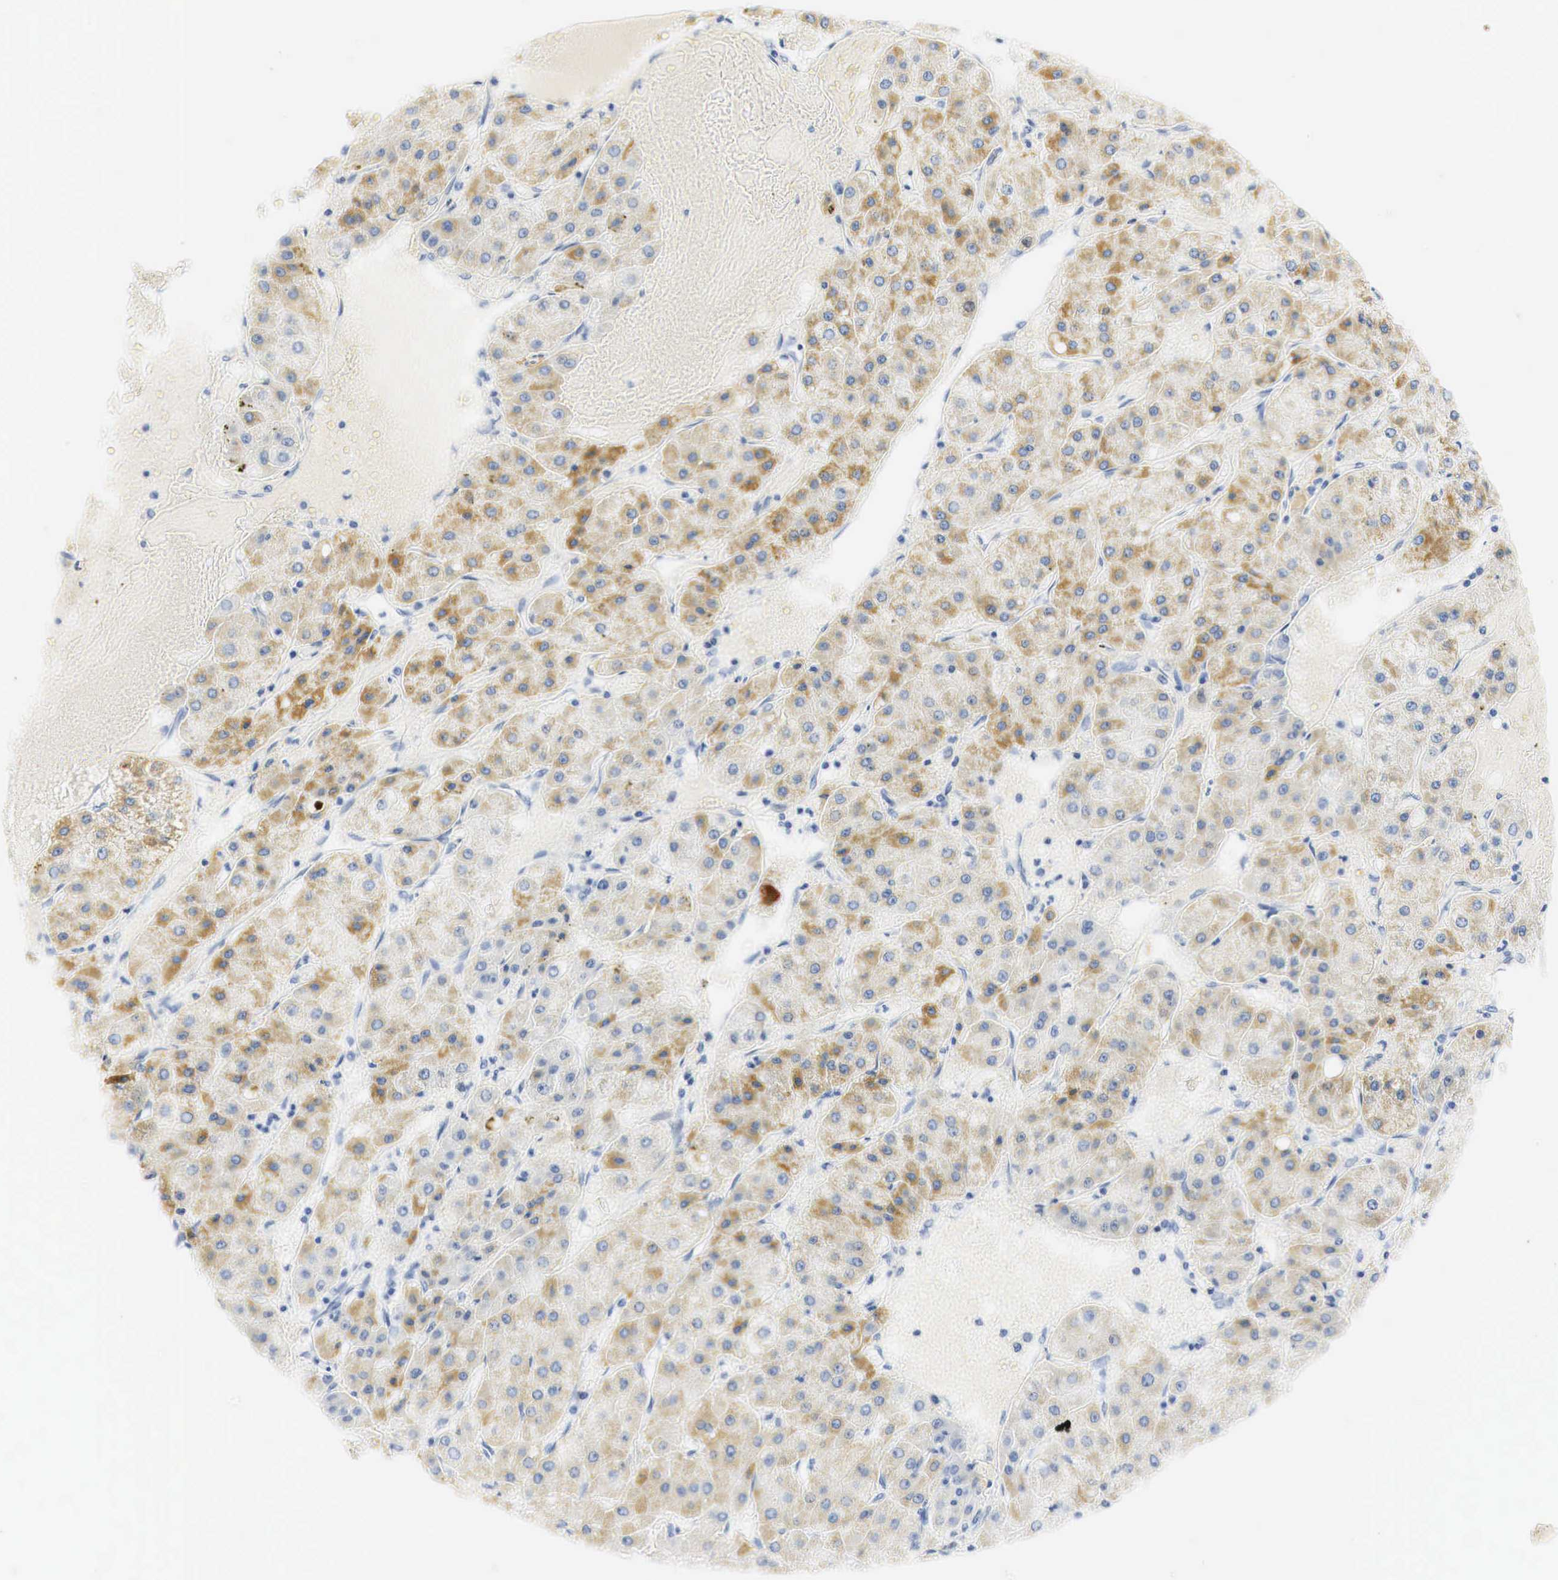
{"staining": {"intensity": "moderate", "quantity": "25%-75%", "location": "cytoplasmic/membranous"}, "tissue": "liver cancer", "cell_type": "Tumor cells", "image_type": "cancer", "snomed": [{"axis": "morphology", "description": "Carcinoma, Hepatocellular, NOS"}, {"axis": "topography", "description": "Liver"}], "caption": "Liver cancer (hepatocellular carcinoma) stained with a protein marker displays moderate staining in tumor cells.", "gene": "NKX2-1", "patient": {"sex": "female", "age": 52}}